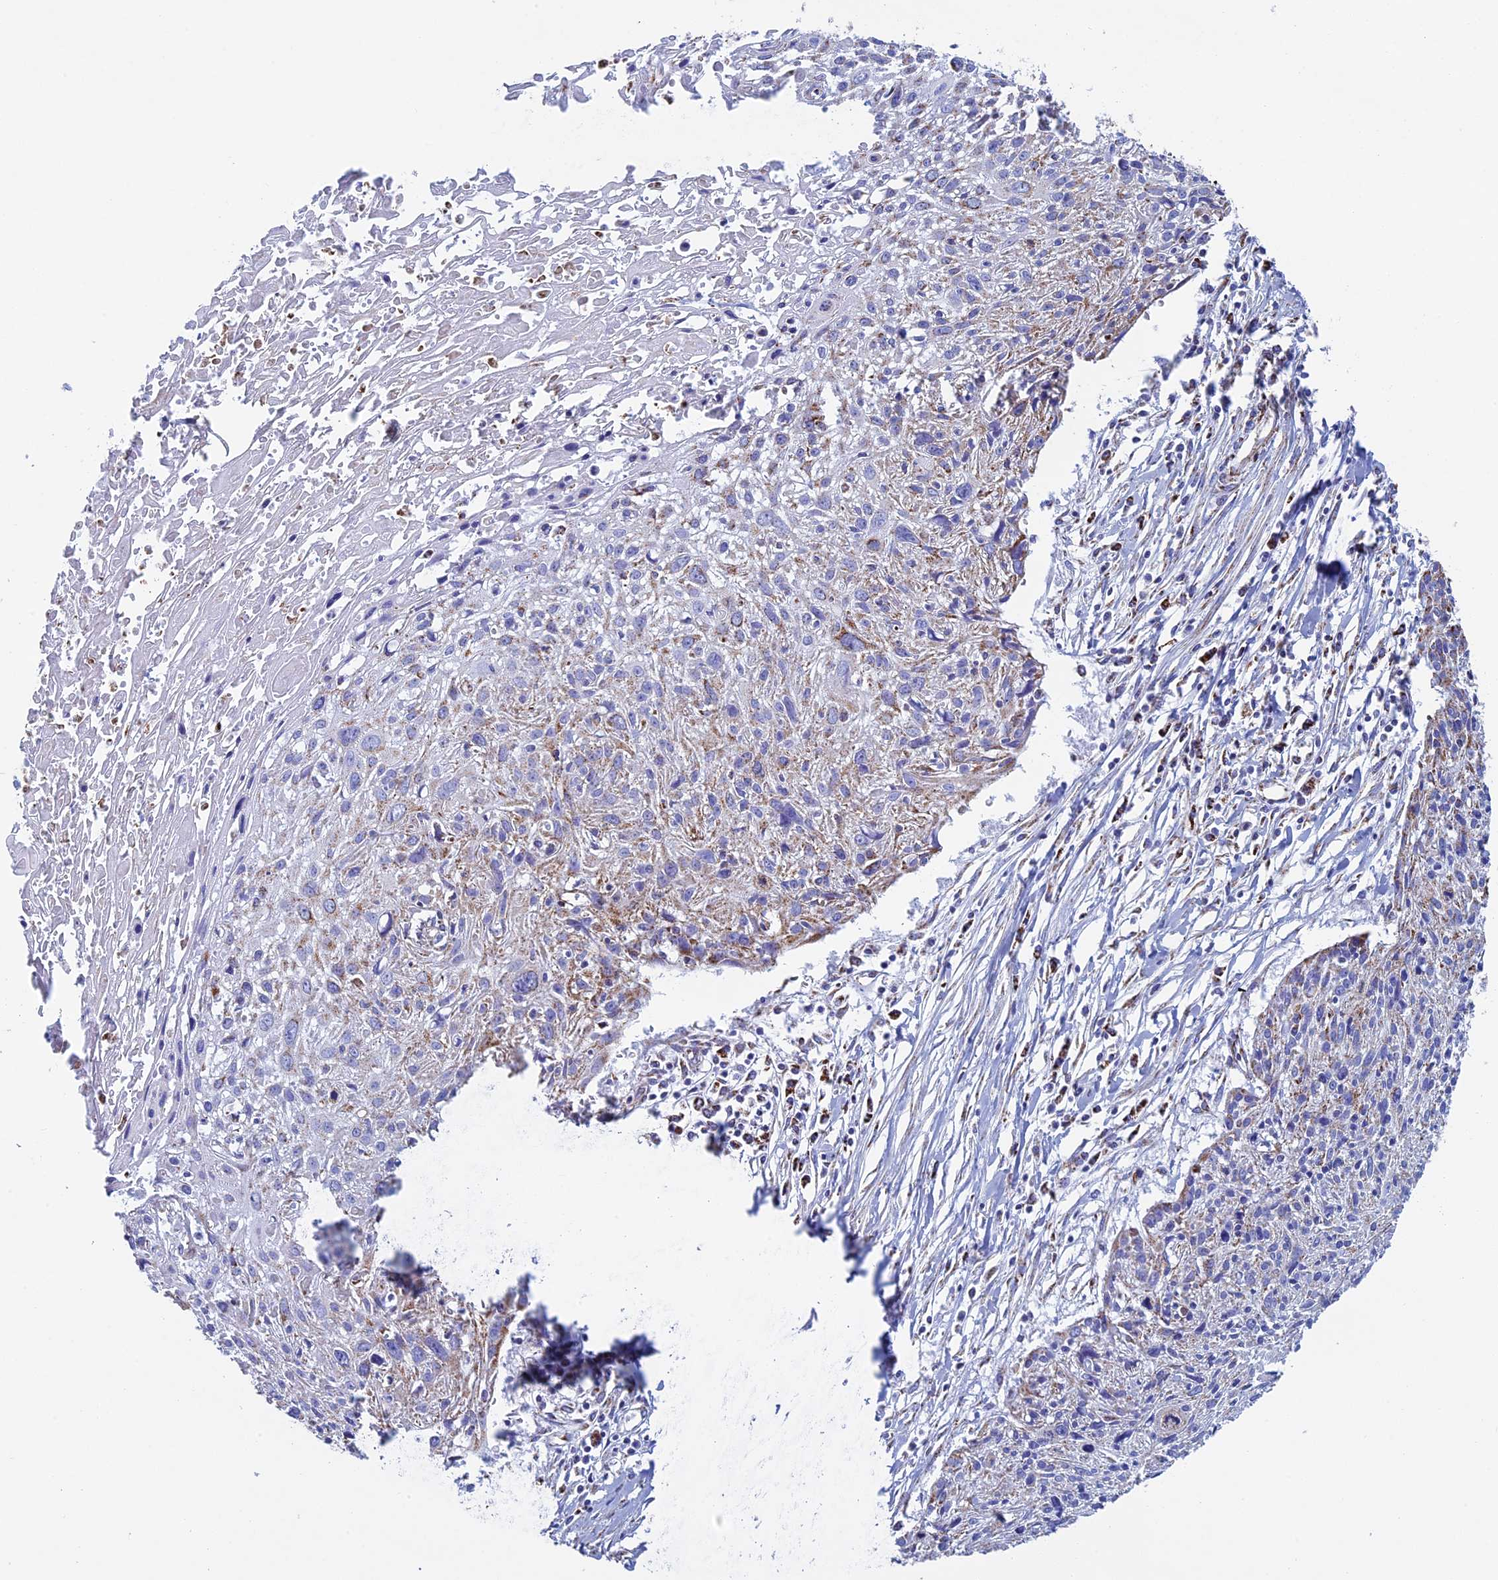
{"staining": {"intensity": "weak", "quantity": "<25%", "location": "cytoplasmic/membranous"}, "tissue": "cervical cancer", "cell_type": "Tumor cells", "image_type": "cancer", "snomed": [{"axis": "morphology", "description": "Squamous cell carcinoma, NOS"}, {"axis": "topography", "description": "Cervix"}], "caption": "Tumor cells are negative for brown protein staining in cervical cancer (squamous cell carcinoma).", "gene": "UQCRFS1", "patient": {"sex": "female", "age": 51}}